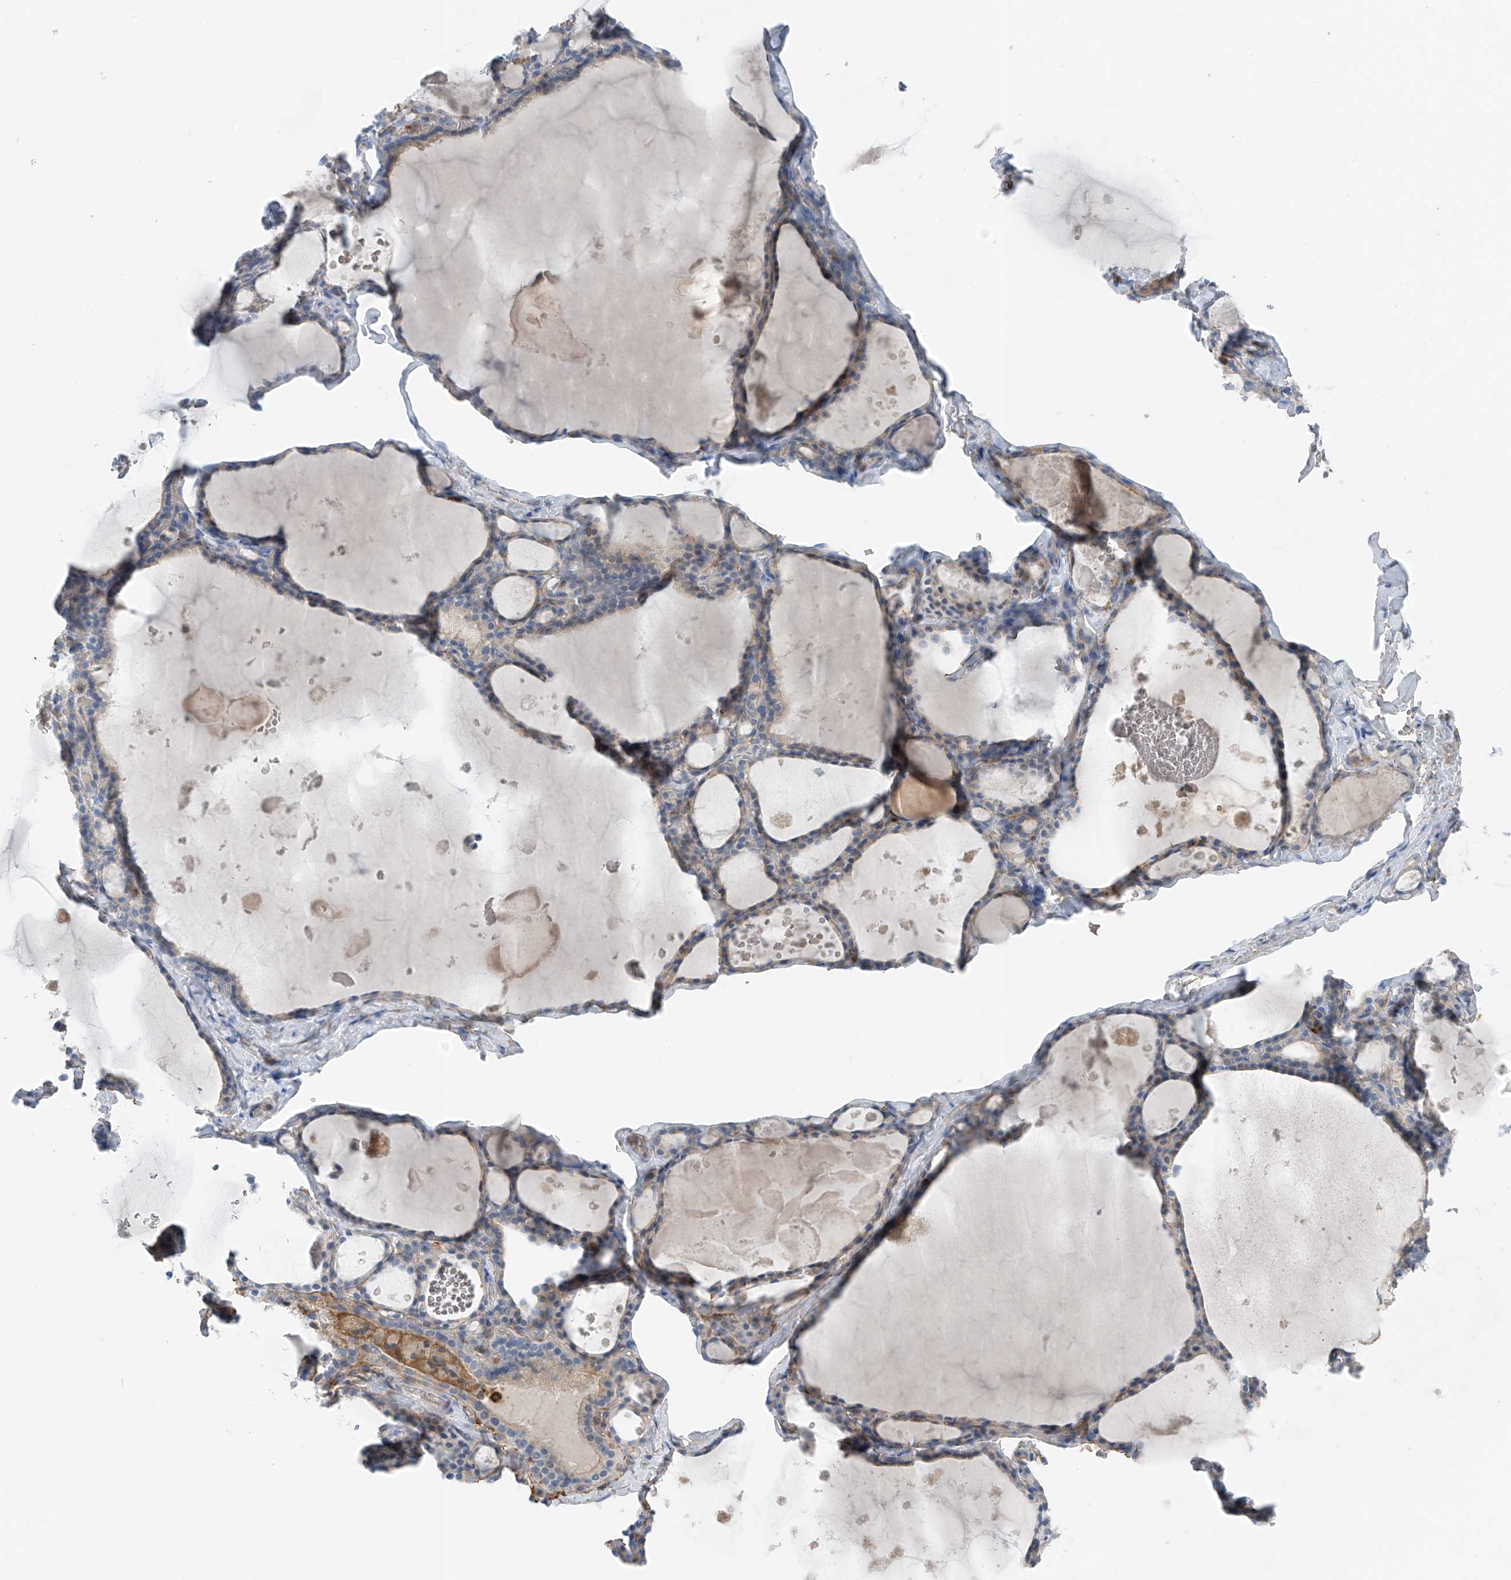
{"staining": {"intensity": "weak", "quantity": "<25%", "location": "cytoplasmic/membranous"}, "tissue": "thyroid gland", "cell_type": "Glandular cells", "image_type": "normal", "snomed": [{"axis": "morphology", "description": "Normal tissue, NOS"}, {"axis": "topography", "description": "Thyroid gland"}], "caption": "Immunohistochemistry micrograph of benign thyroid gland: human thyroid gland stained with DAB shows no significant protein staining in glandular cells.", "gene": "NALCN", "patient": {"sex": "male", "age": 56}}